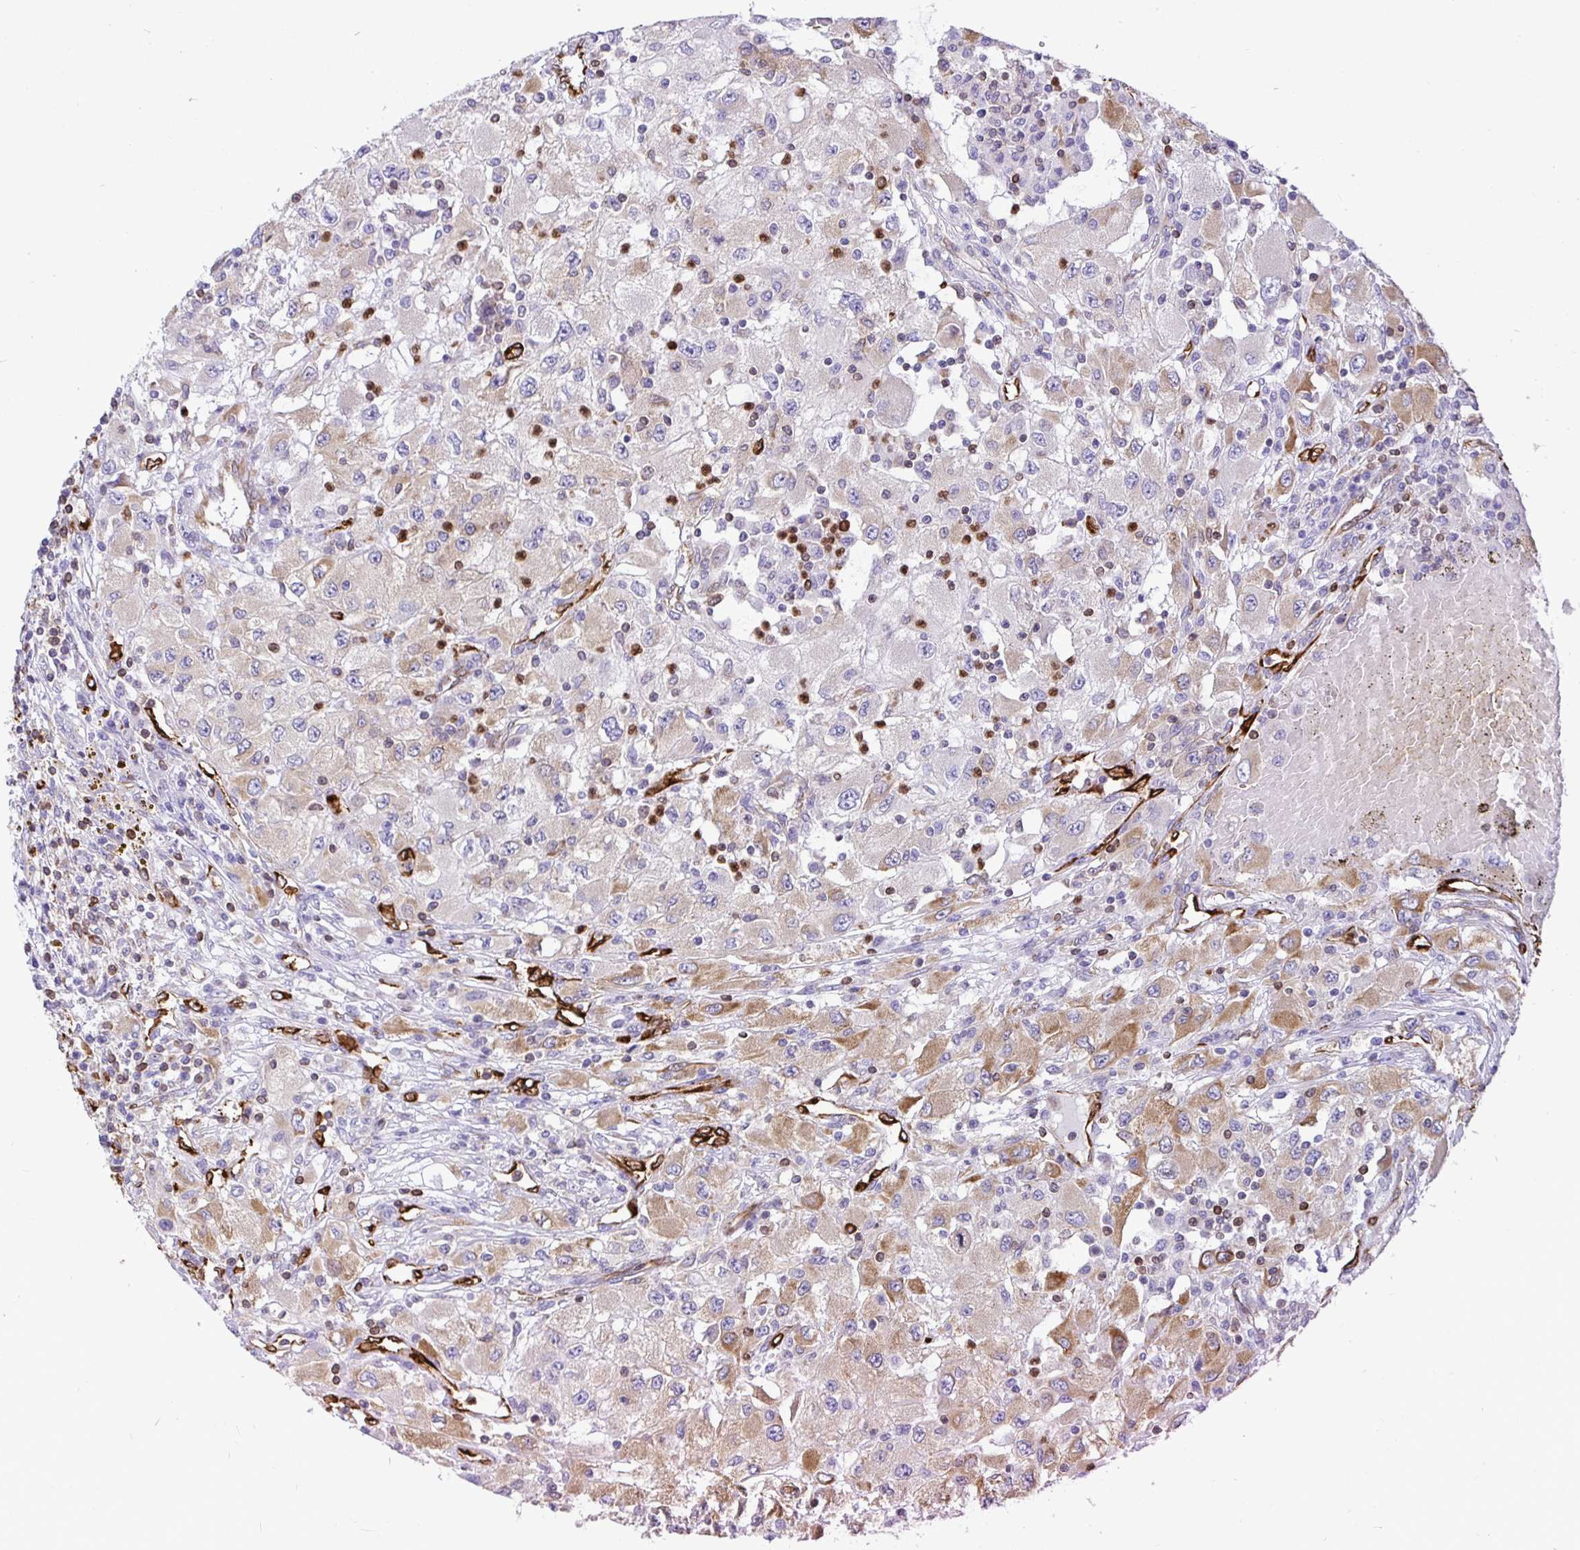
{"staining": {"intensity": "moderate", "quantity": "25%-75%", "location": "cytoplasmic/membranous"}, "tissue": "renal cancer", "cell_type": "Tumor cells", "image_type": "cancer", "snomed": [{"axis": "morphology", "description": "Adenocarcinoma, NOS"}, {"axis": "topography", "description": "Kidney"}], "caption": "This is a micrograph of IHC staining of adenocarcinoma (renal), which shows moderate positivity in the cytoplasmic/membranous of tumor cells.", "gene": "TP53I11", "patient": {"sex": "female", "age": 67}}